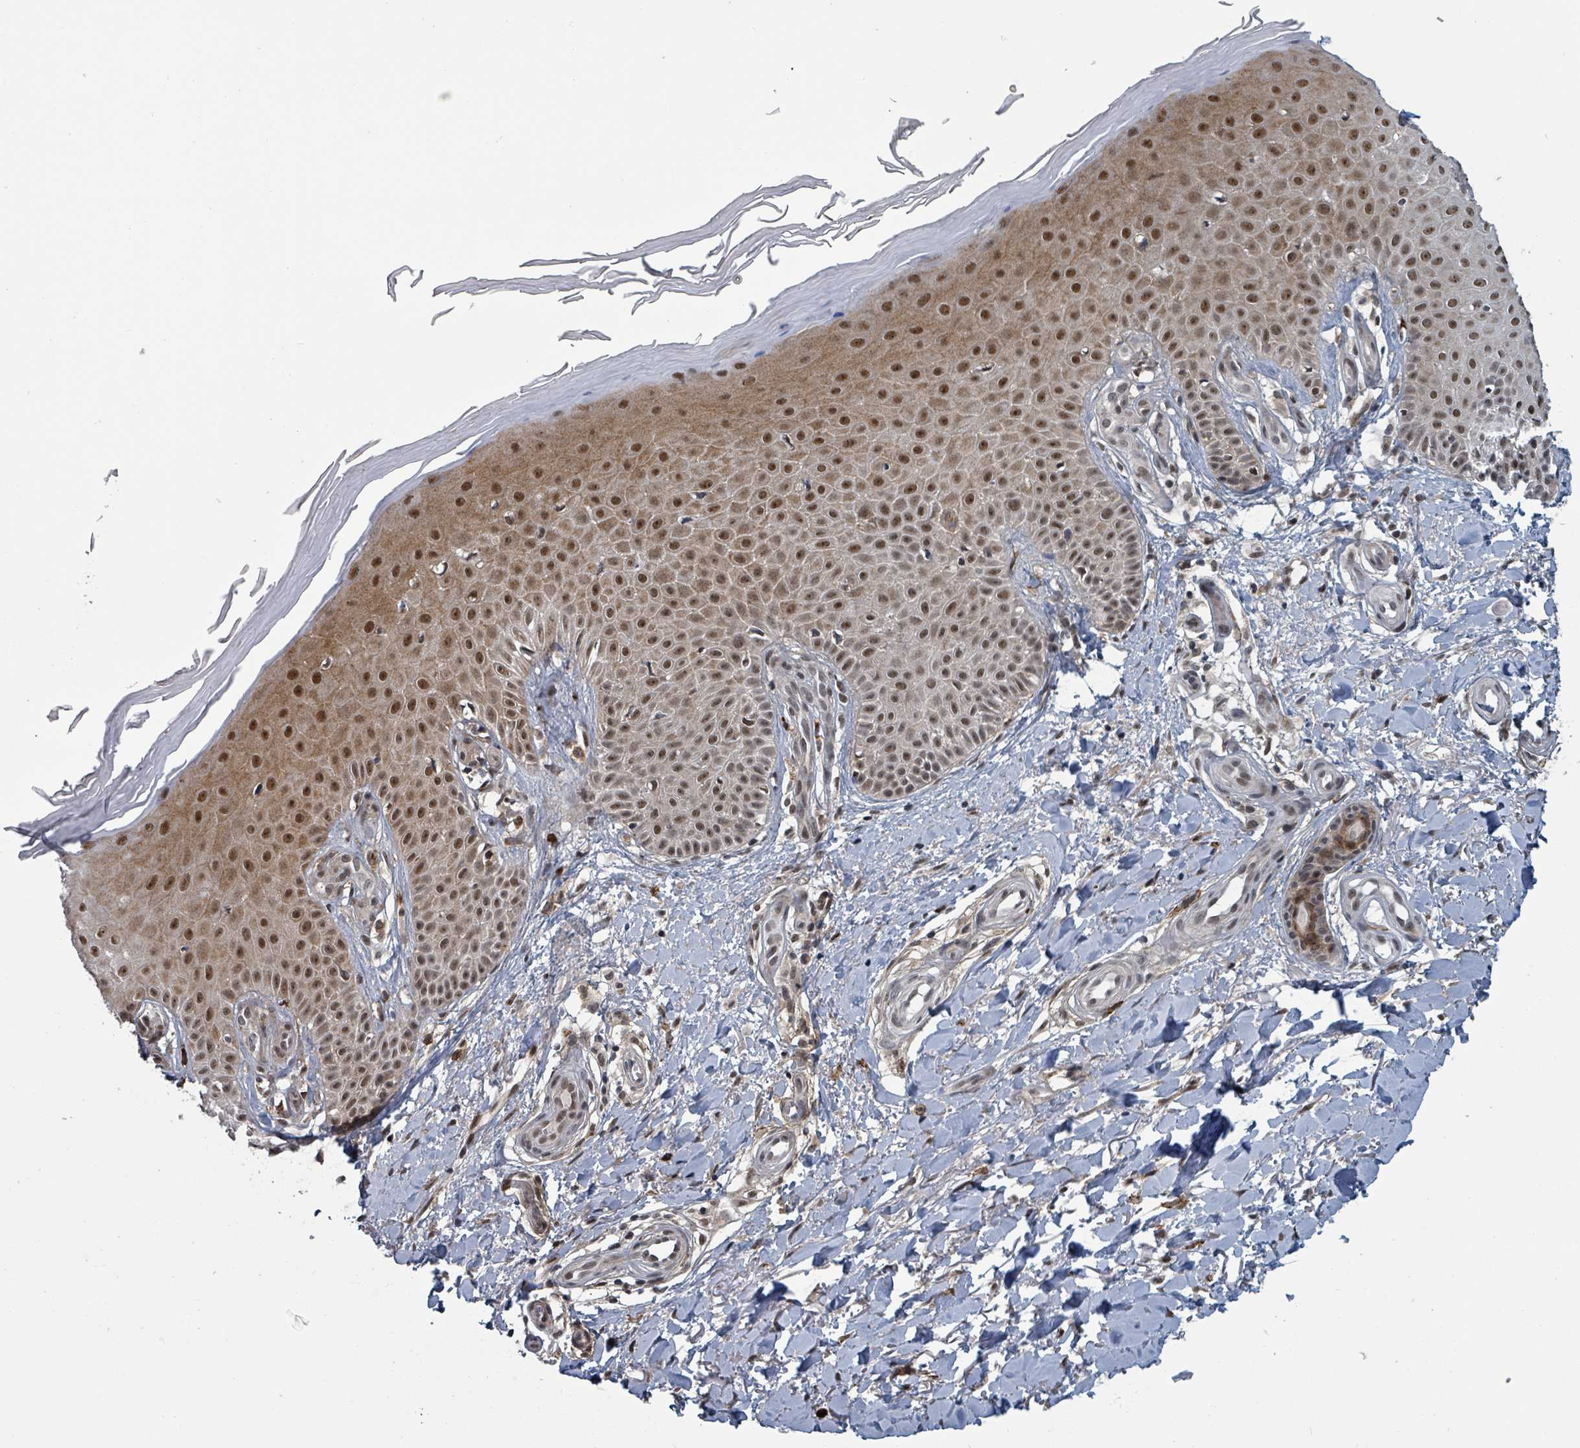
{"staining": {"intensity": "moderate", "quantity": ">75%", "location": "cytoplasmic/membranous,nuclear"}, "tissue": "skin", "cell_type": "Fibroblasts", "image_type": "normal", "snomed": [{"axis": "morphology", "description": "Normal tissue, NOS"}, {"axis": "topography", "description": "Skin"}], "caption": "IHC staining of unremarkable skin, which shows medium levels of moderate cytoplasmic/membranous,nuclear positivity in approximately >75% of fibroblasts indicating moderate cytoplasmic/membranous,nuclear protein positivity. The staining was performed using DAB (3,3'-diaminobenzidine) (brown) for protein detection and nuclei were counterstained in hematoxylin (blue).", "gene": "GTF3C1", "patient": {"sex": "male", "age": 81}}